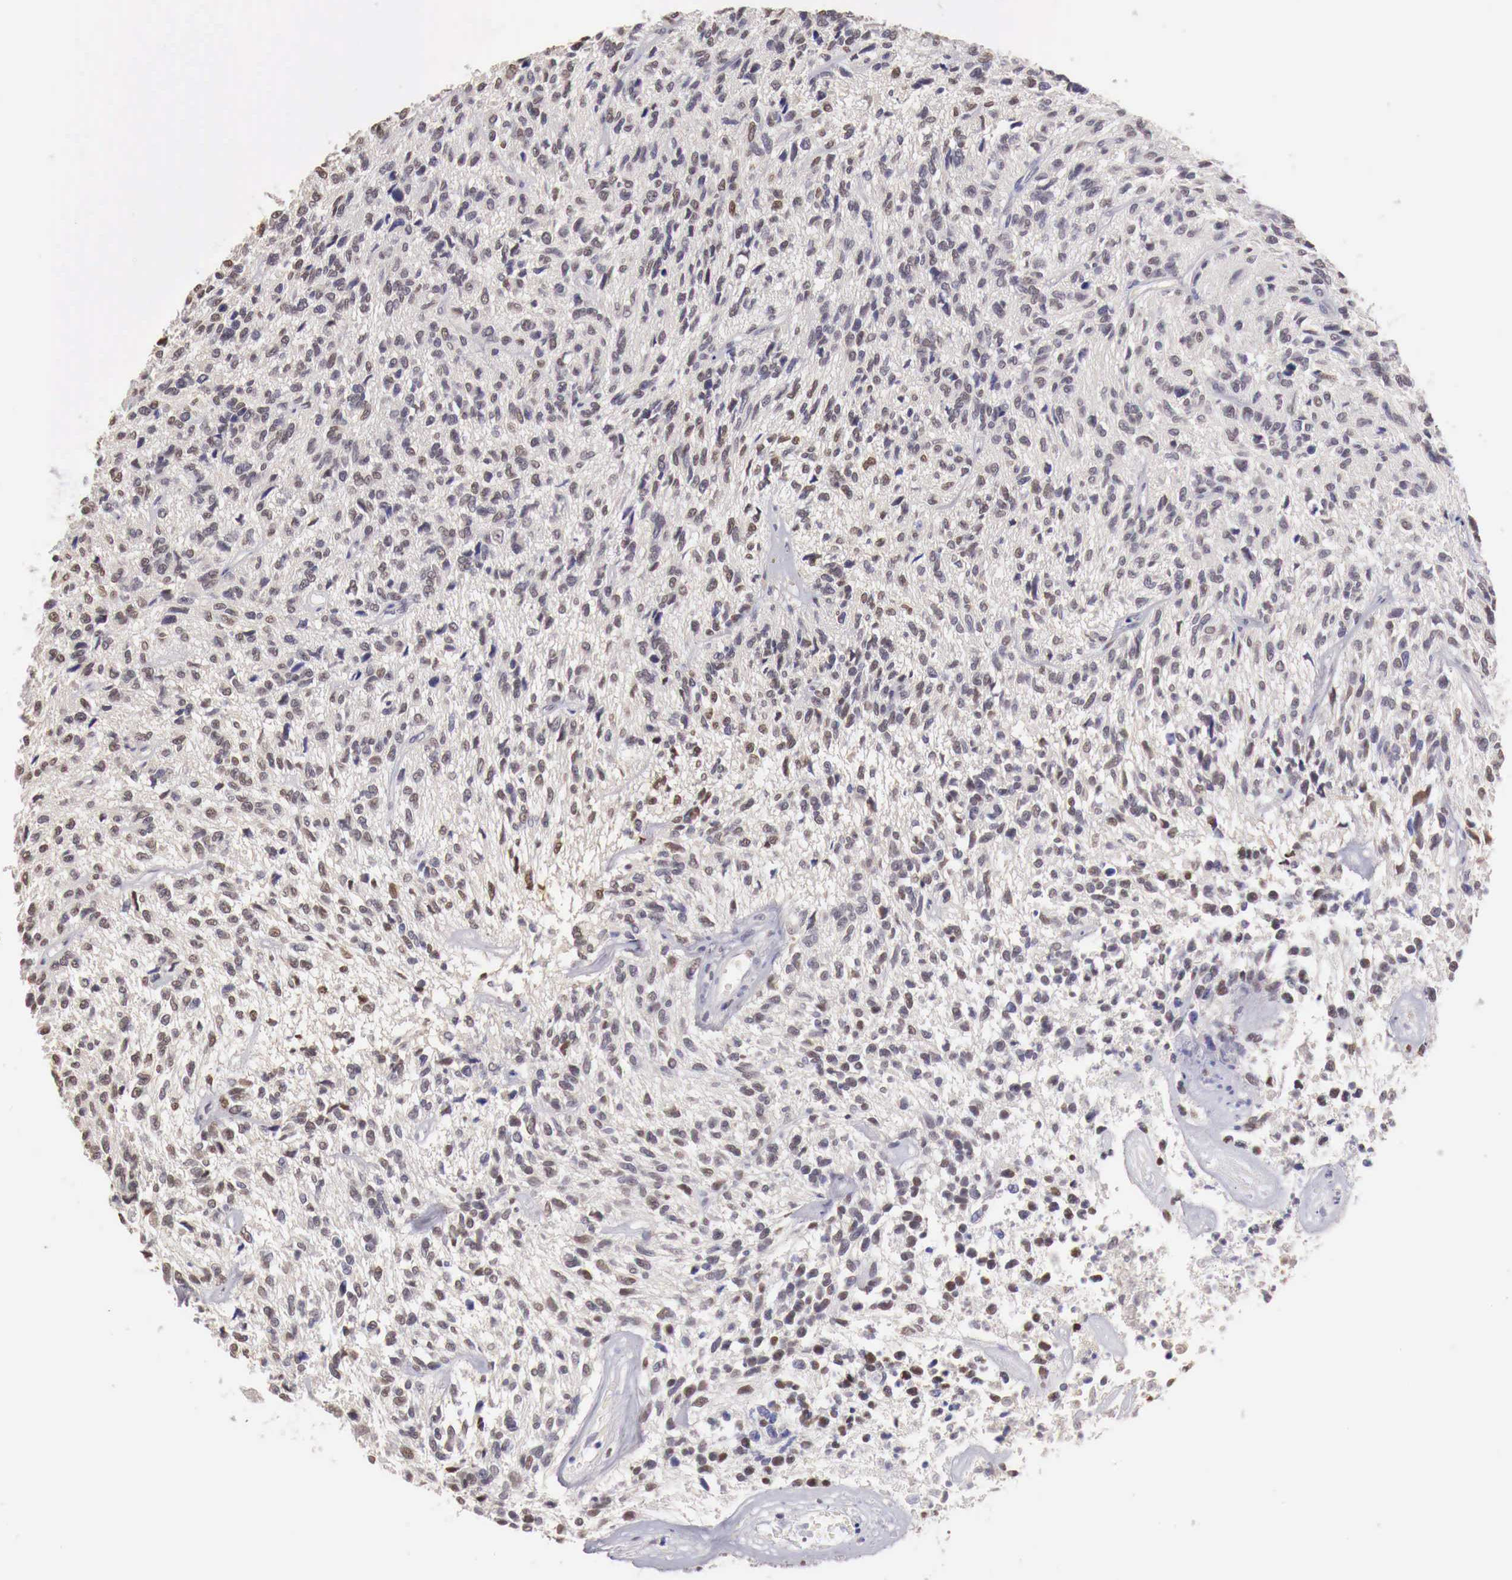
{"staining": {"intensity": "weak", "quantity": "<25%", "location": "nuclear"}, "tissue": "glioma", "cell_type": "Tumor cells", "image_type": "cancer", "snomed": [{"axis": "morphology", "description": "Glioma, malignant, High grade"}, {"axis": "topography", "description": "Brain"}], "caption": "Tumor cells are negative for brown protein staining in glioma.", "gene": "UBA1", "patient": {"sex": "male", "age": 77}}